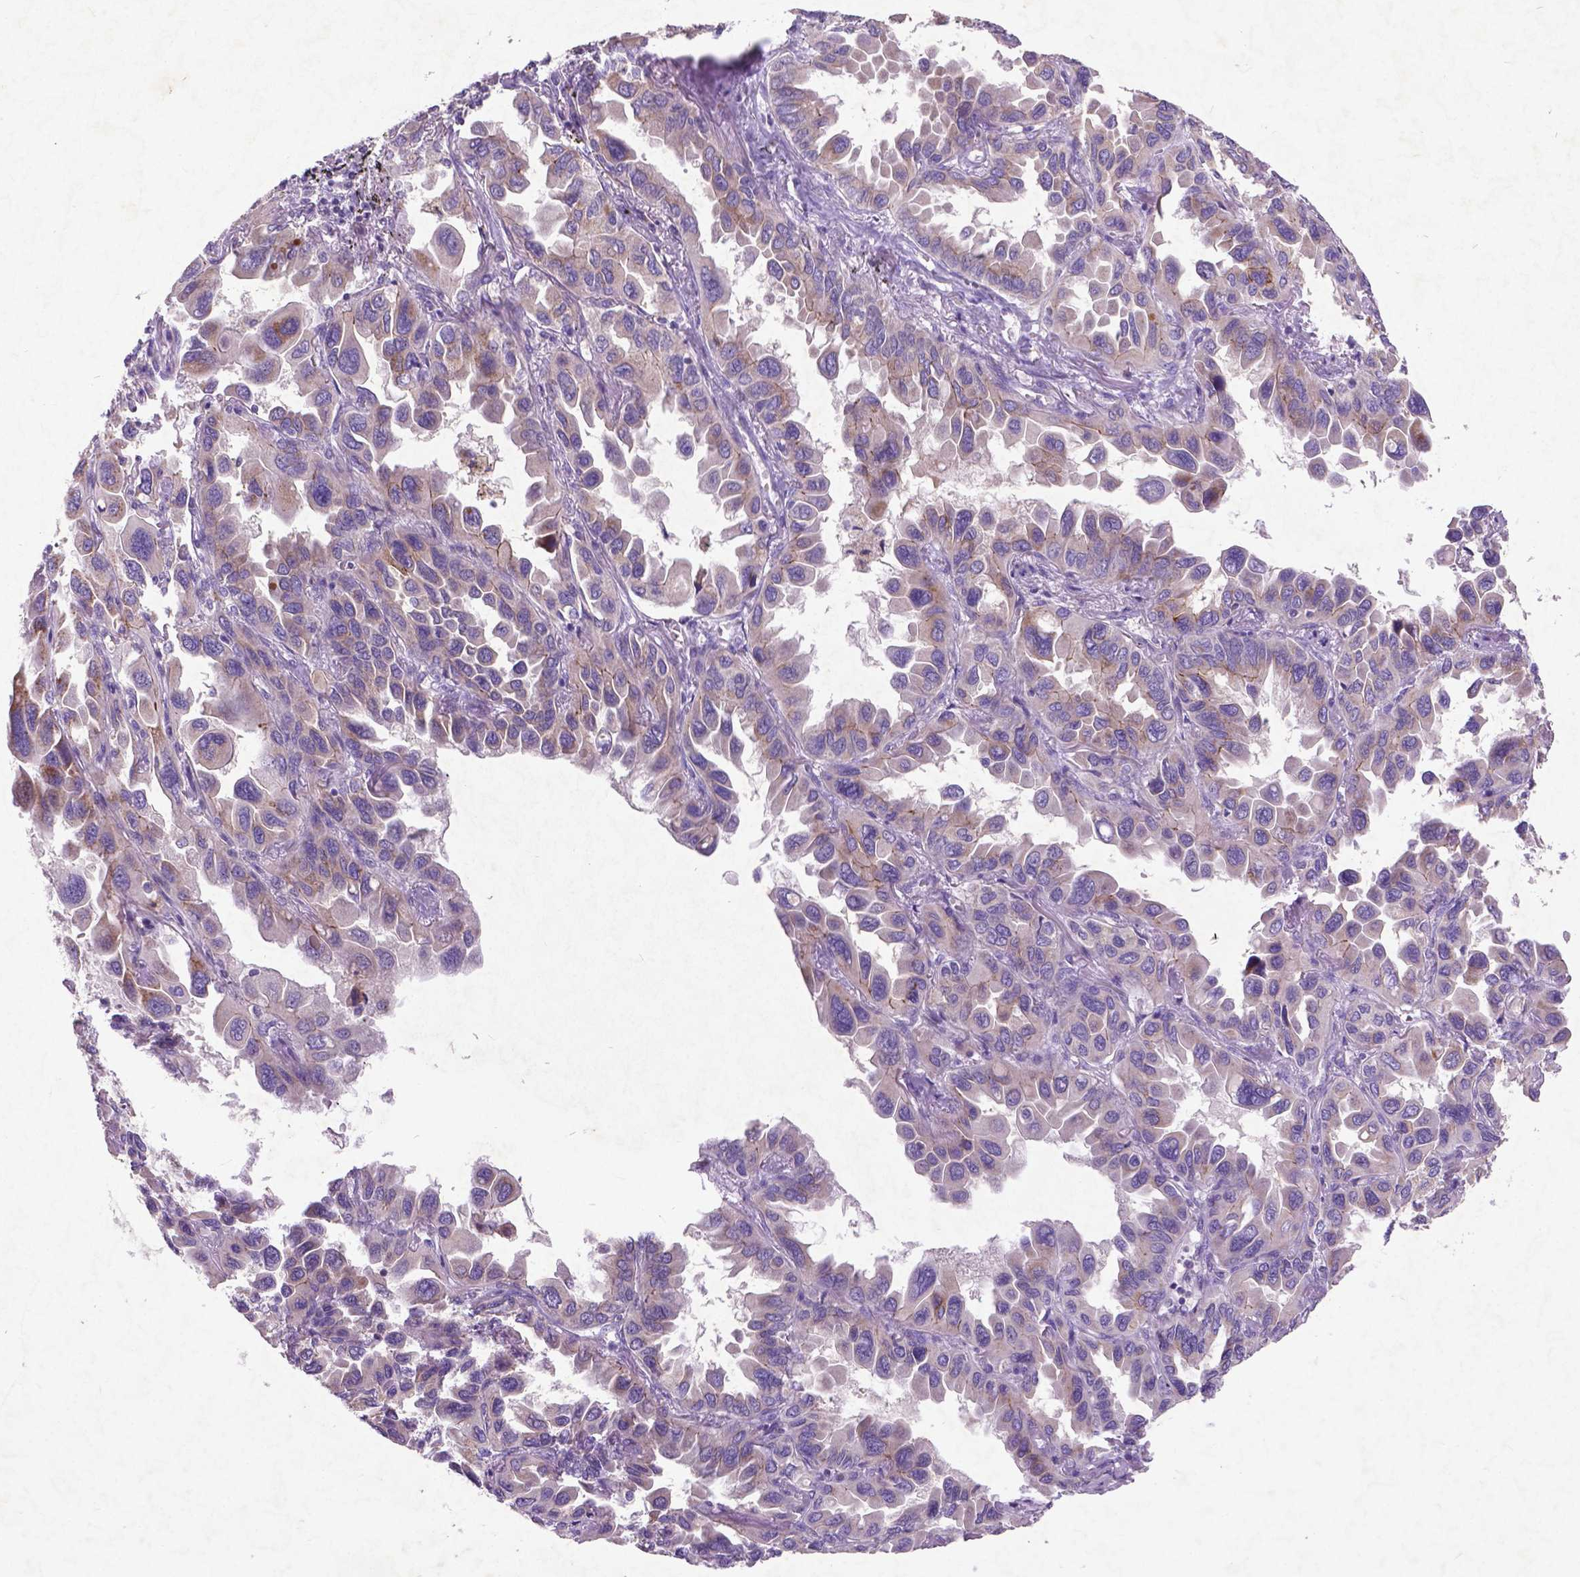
{"staining": {"intensity": "moderate", "quantity": "<25%", "location": "cytoplasmic/membranous"}, "tissue": "lung cancer", "cell_type": "Tumor cells", "image_type": "cancer", "snomed": [{"axis": "morphology", "description": "Adenocarcinoma, NOS"}, {"axis": "topography", "description": "Lung"}], "caption": "Human lung cancer (adenocarcinoma) stained with a brown dye exhibits moderate cytoplasmic/membranous positive staining in approximately <25% of tumor cells.", "gene": "ATG4D", "patient": {"sex": "male", "age": 64}}